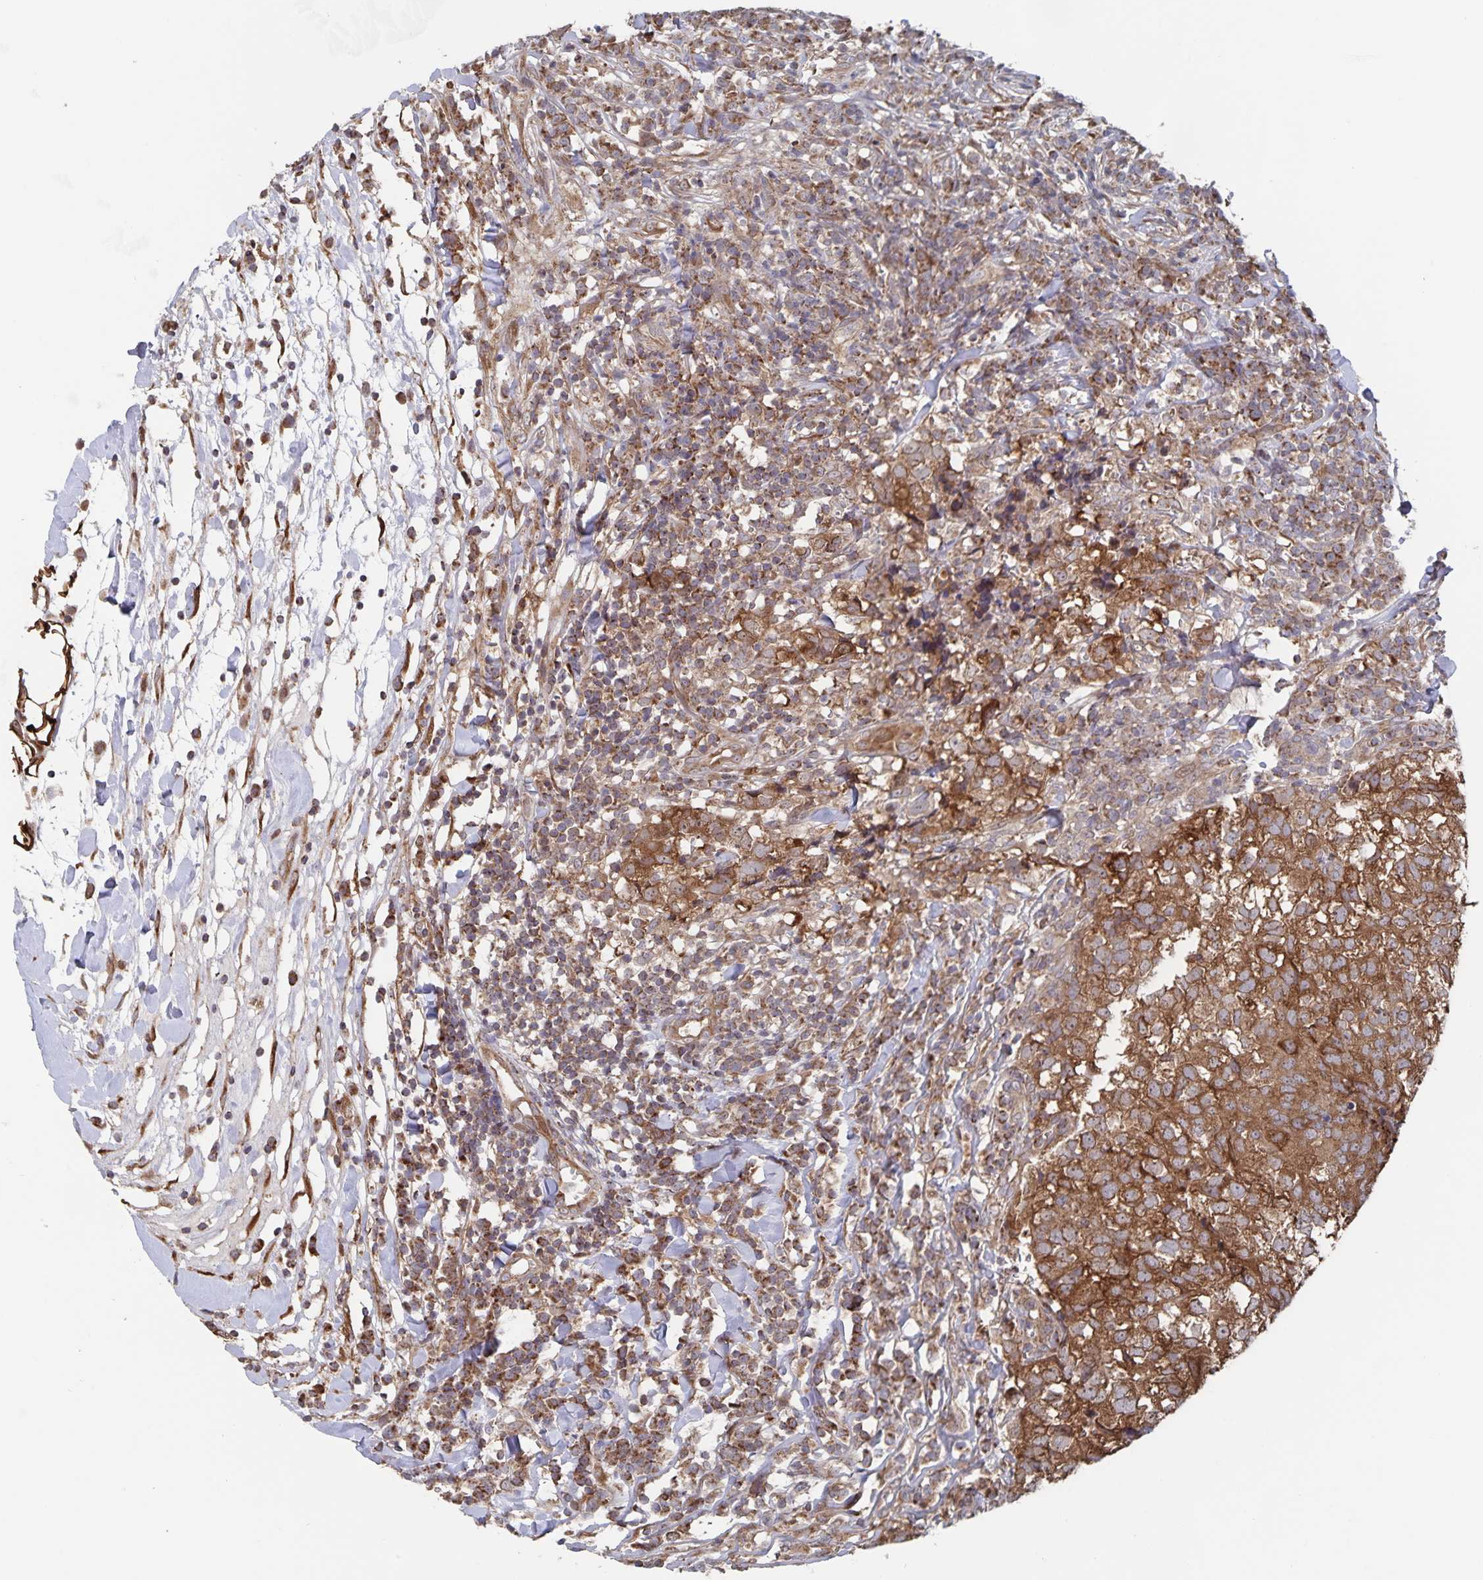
{"staining": {"intensity": "moderate", "quantity": ">75%", "location": "cytoplasmic/membranous"}, "tissue": "breast cancer", "cell_type": "Tumor cells", "image_type": "cancer", "snomed": [{"axis": "morphology", "description": "Duct carcinoma"}, {"axis": "topography", "description": "Breast"}], "caption": "A medium amount of moderate cytoplasmic/membranous staining is seen in approximately >75% of tumor cells in breast cancer (intraductal carcinoma) tissue. The protein is stained brown, and the nuclei are stained in blue (DAB (3,3'-diaminobenzidine) IHC with brightfield microscopy, high magnification).", "gene": "ACACA", "patient": {"sex": "female", "age": 30}}